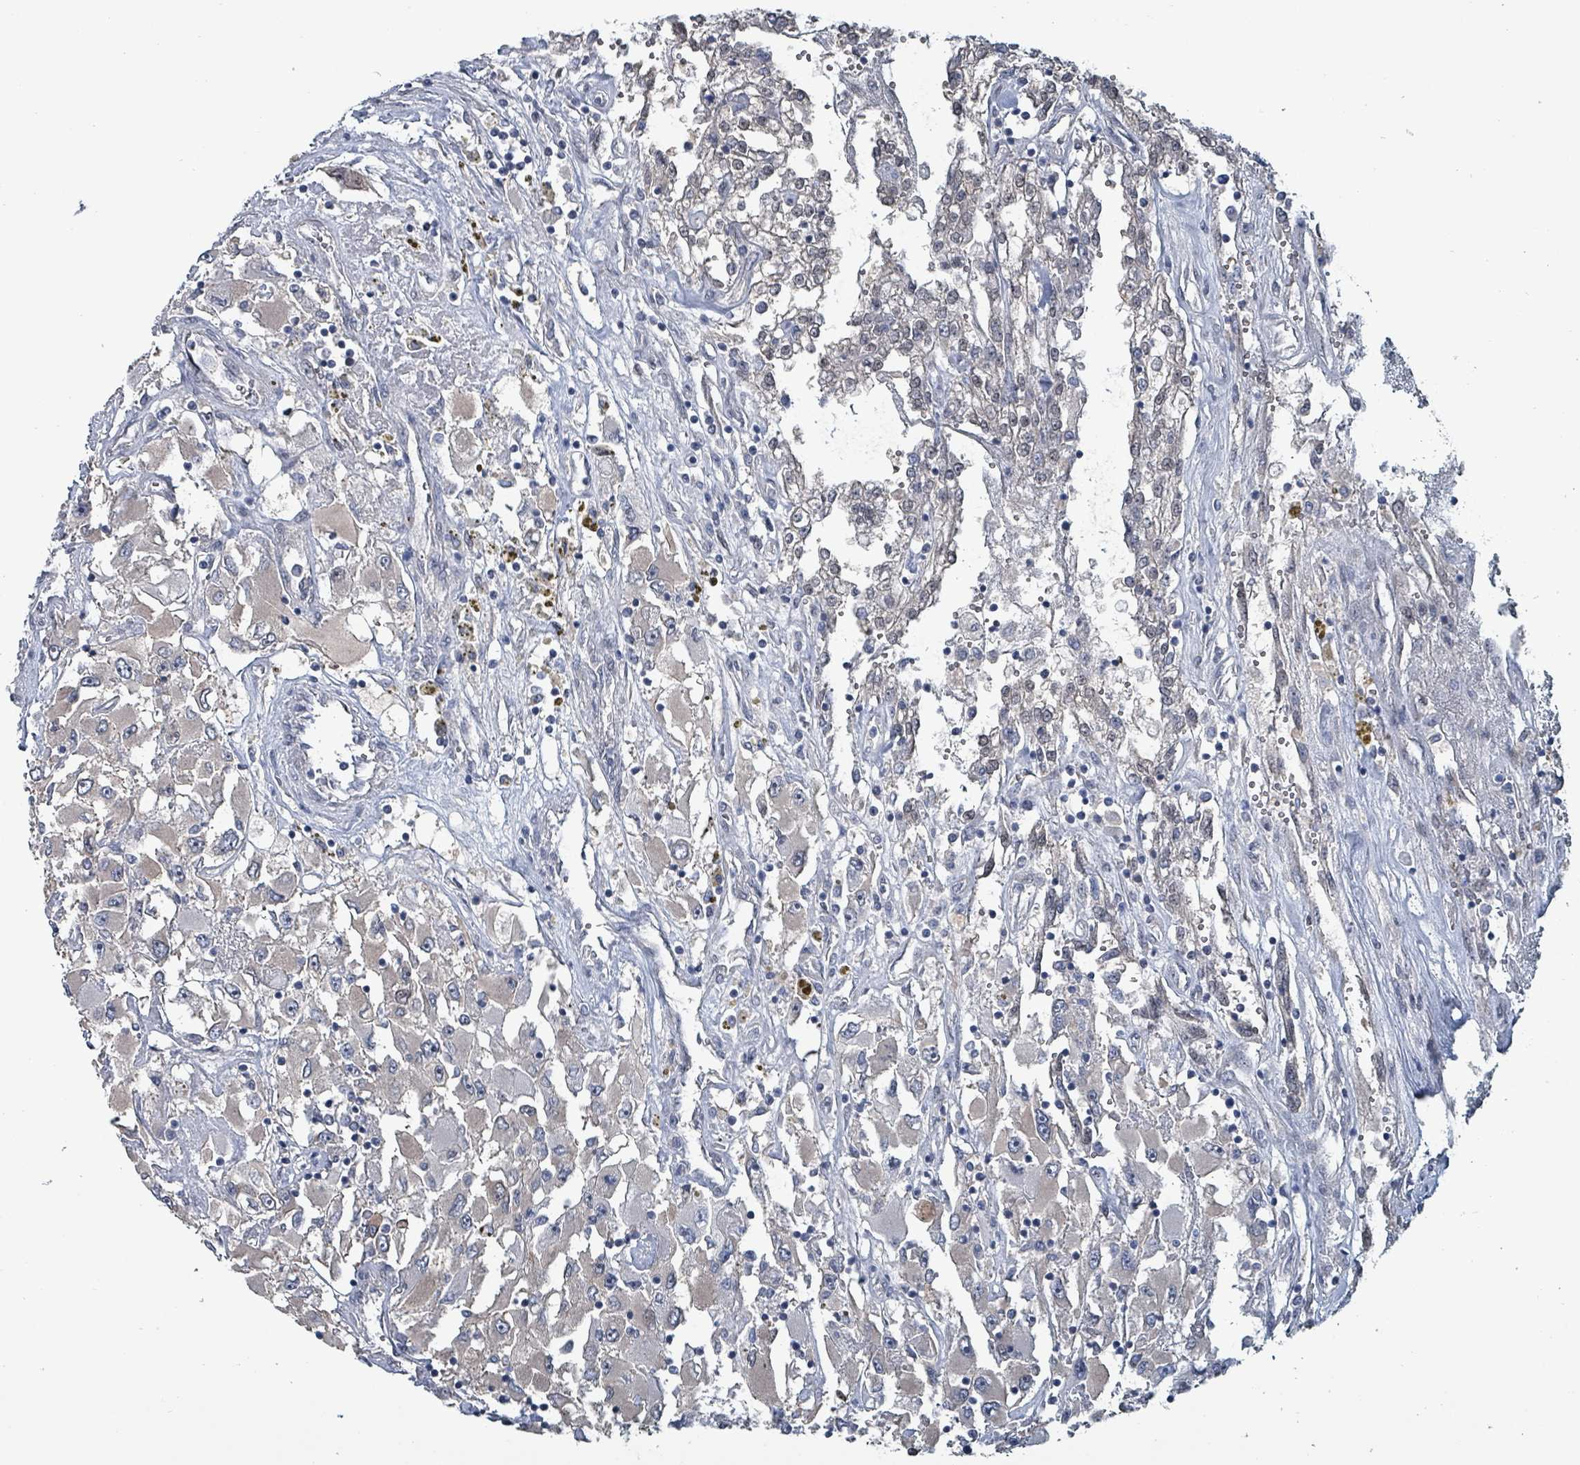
{"staining": {"intensity": "negative", "quantity": "none", "location": "none"}, "tissue": "renal cancer", "cell_type": "Tumor cells", "image_type": "cancer", "snomed": [{"axis": "morphology", "description": "Adenocarcinoma, NOS"}, {"axis": "topography", "description": "Kidney"}], "caption": "Micrograph shows no protein staining in tumor cells of renal cancer tissue.", "gene": "BIVM", "patient": {"sex": "female", "age": 52}}